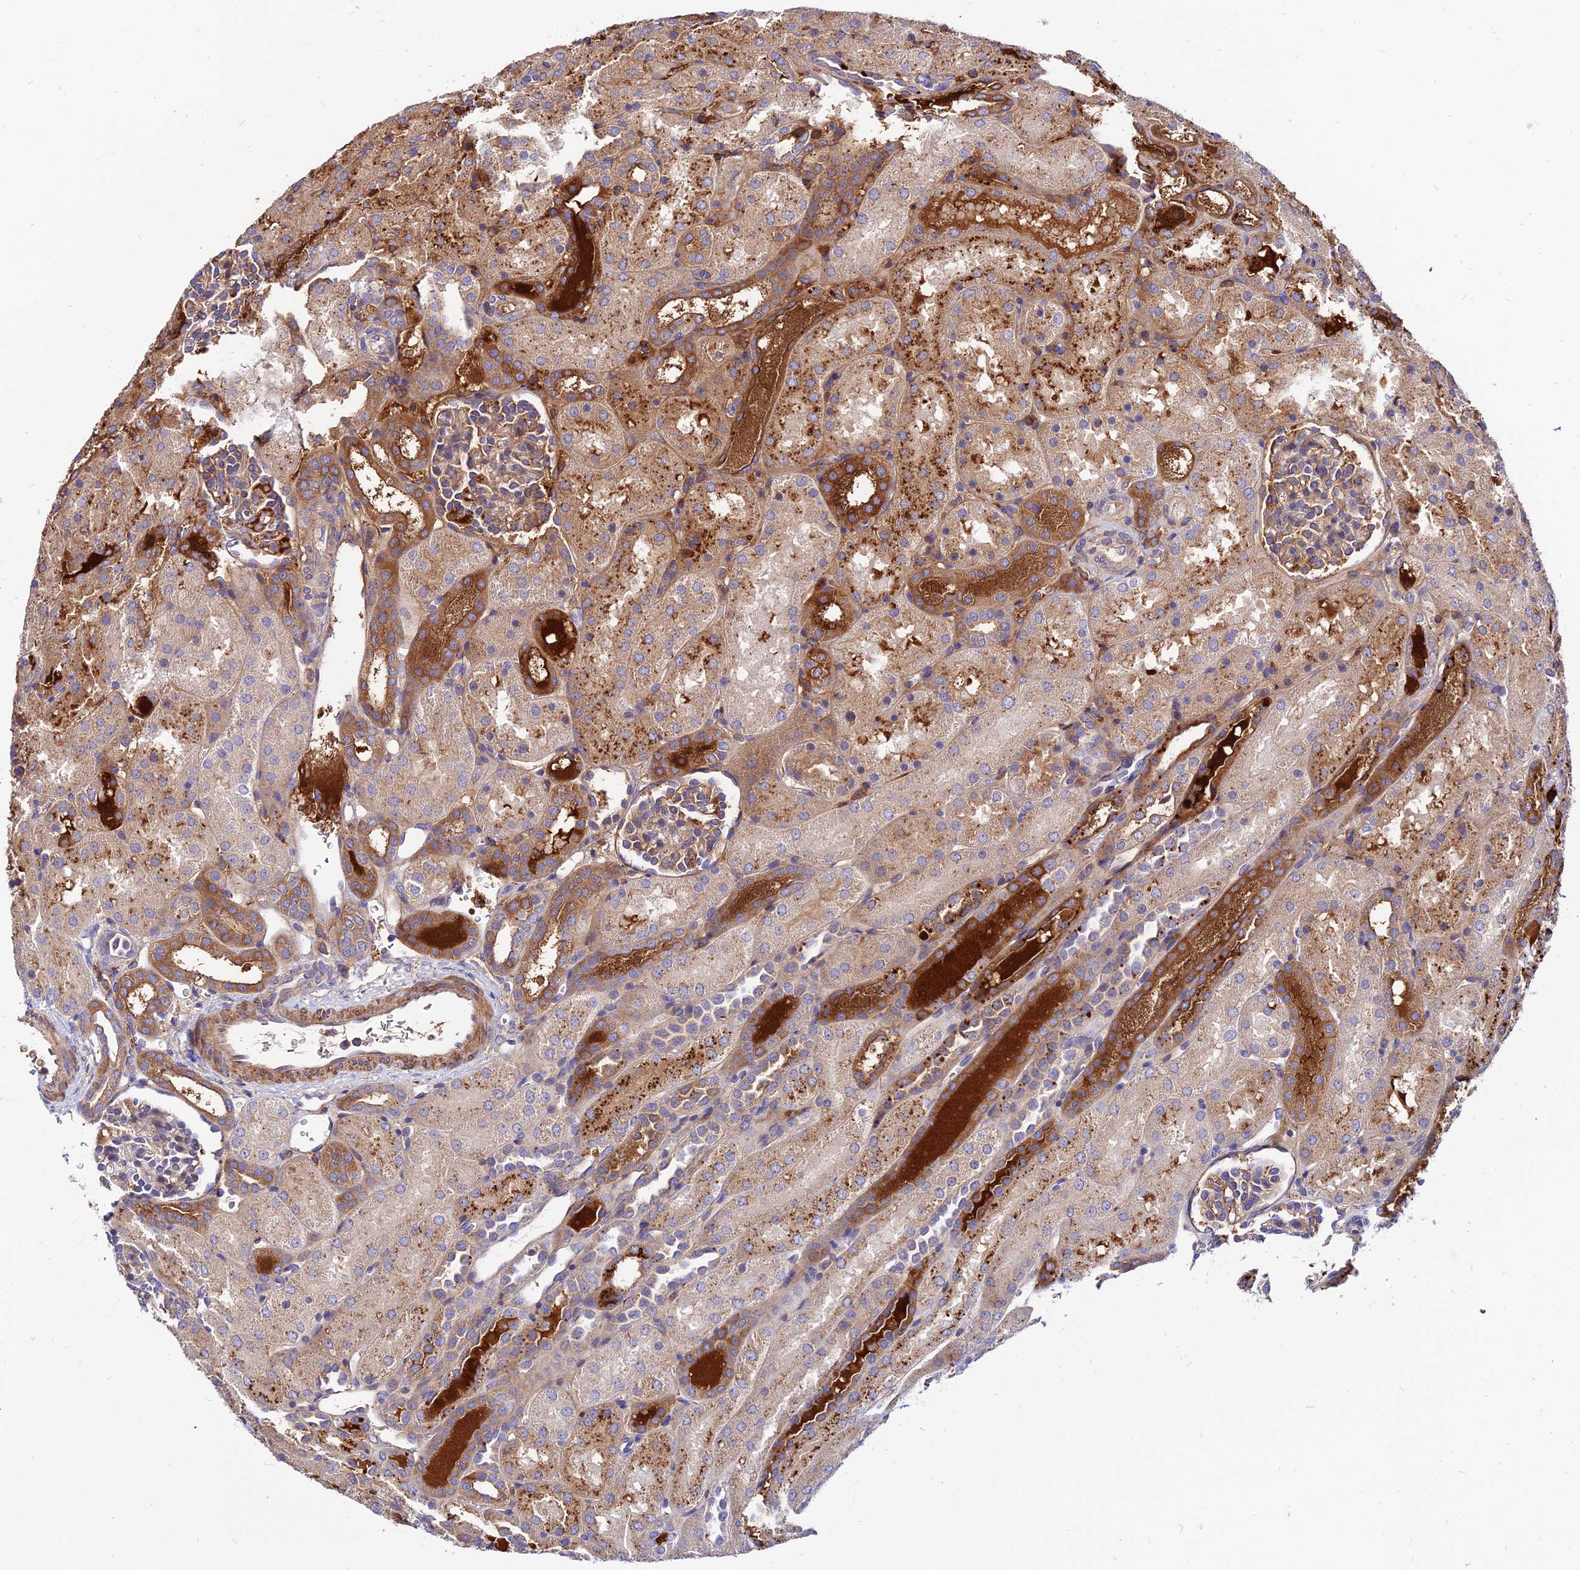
{"staining": {"intensity": "weak", "quantity": "25%-75%", "location": "cytoplasmic/membranous"}, "tissue": "kidney", "cell_type": "Cells in glomeruli", "image_type": "normal", "snomed": [{"axis": "morphology", "description": "Normal tissue, NOS"}, {"axis": "topography", "description": "Kidney"}], "caption": "Immunohistochemical staining of unremarkable kidney demonstrates 25%-75% levels of weak cytoplasmic/membranous protein positivity in approximately 25%-75% of cells in glomeruli. Immunohistochemistry stains the protein of interest in brown and the nuclei are stained blue.", "gene": "PYM1", "patient": {"sex": "male", "age": 1}}